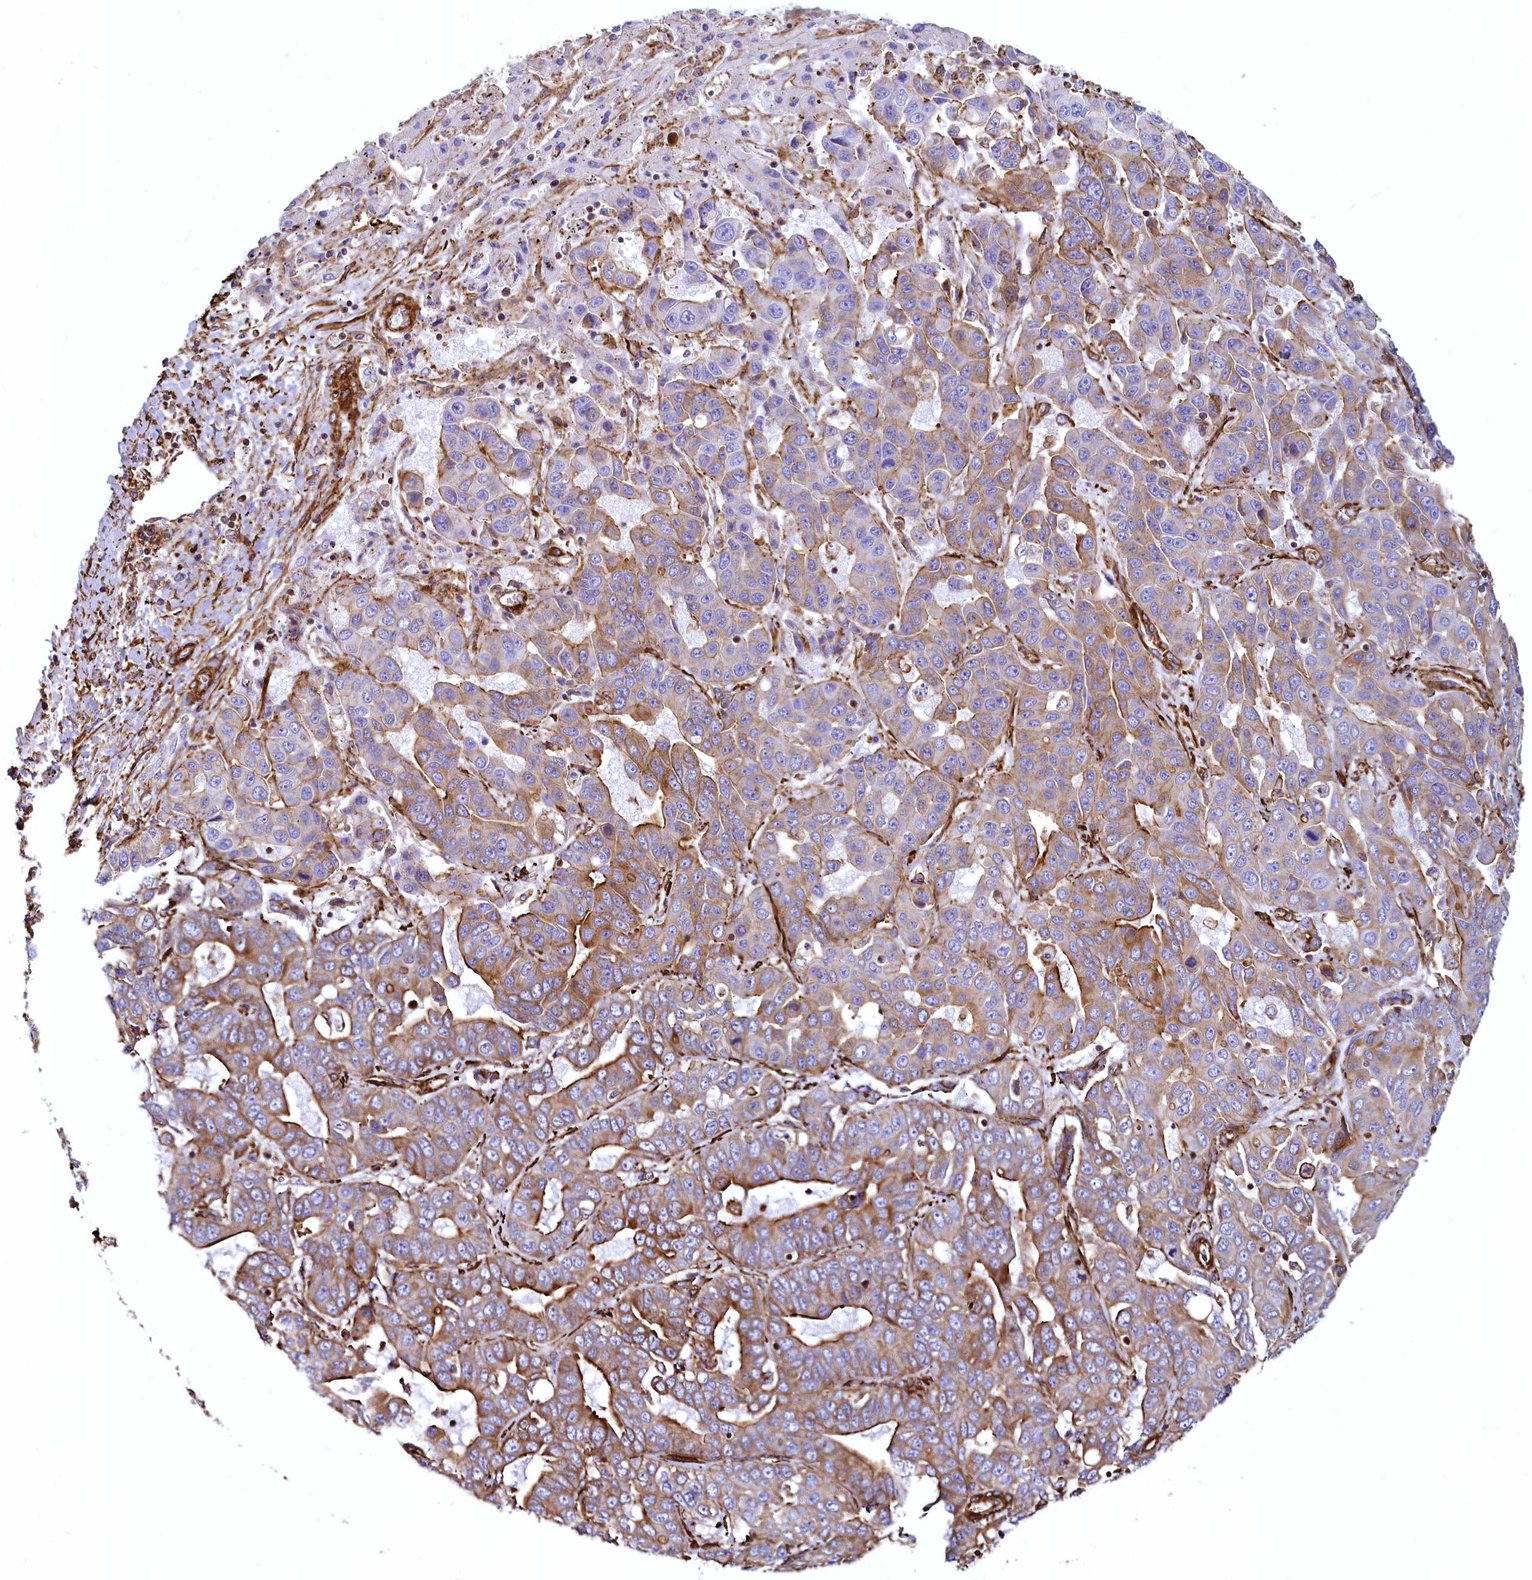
{"staining": {"intensity": "strong", "quantity": "25%-75%", "location": "cytoplasmic/membranous"}, "tissue": "liver cancer", "cell_type": "Tumor cells", "image_type": "cancer", "snomed": [{"axis": "morphology", "description": "Cholangiocarcinoma"}, {"axis": "topography", "description": "Liver"}], "caption": "This is a histology image of immunohistochemistry staining of cholangiocarcinoma (liver), which shows strong staining in the cytoplasmic/membranous of tumor cells.", "gene": "THBS1", "patient": {"sex": "female", "age": 52}}